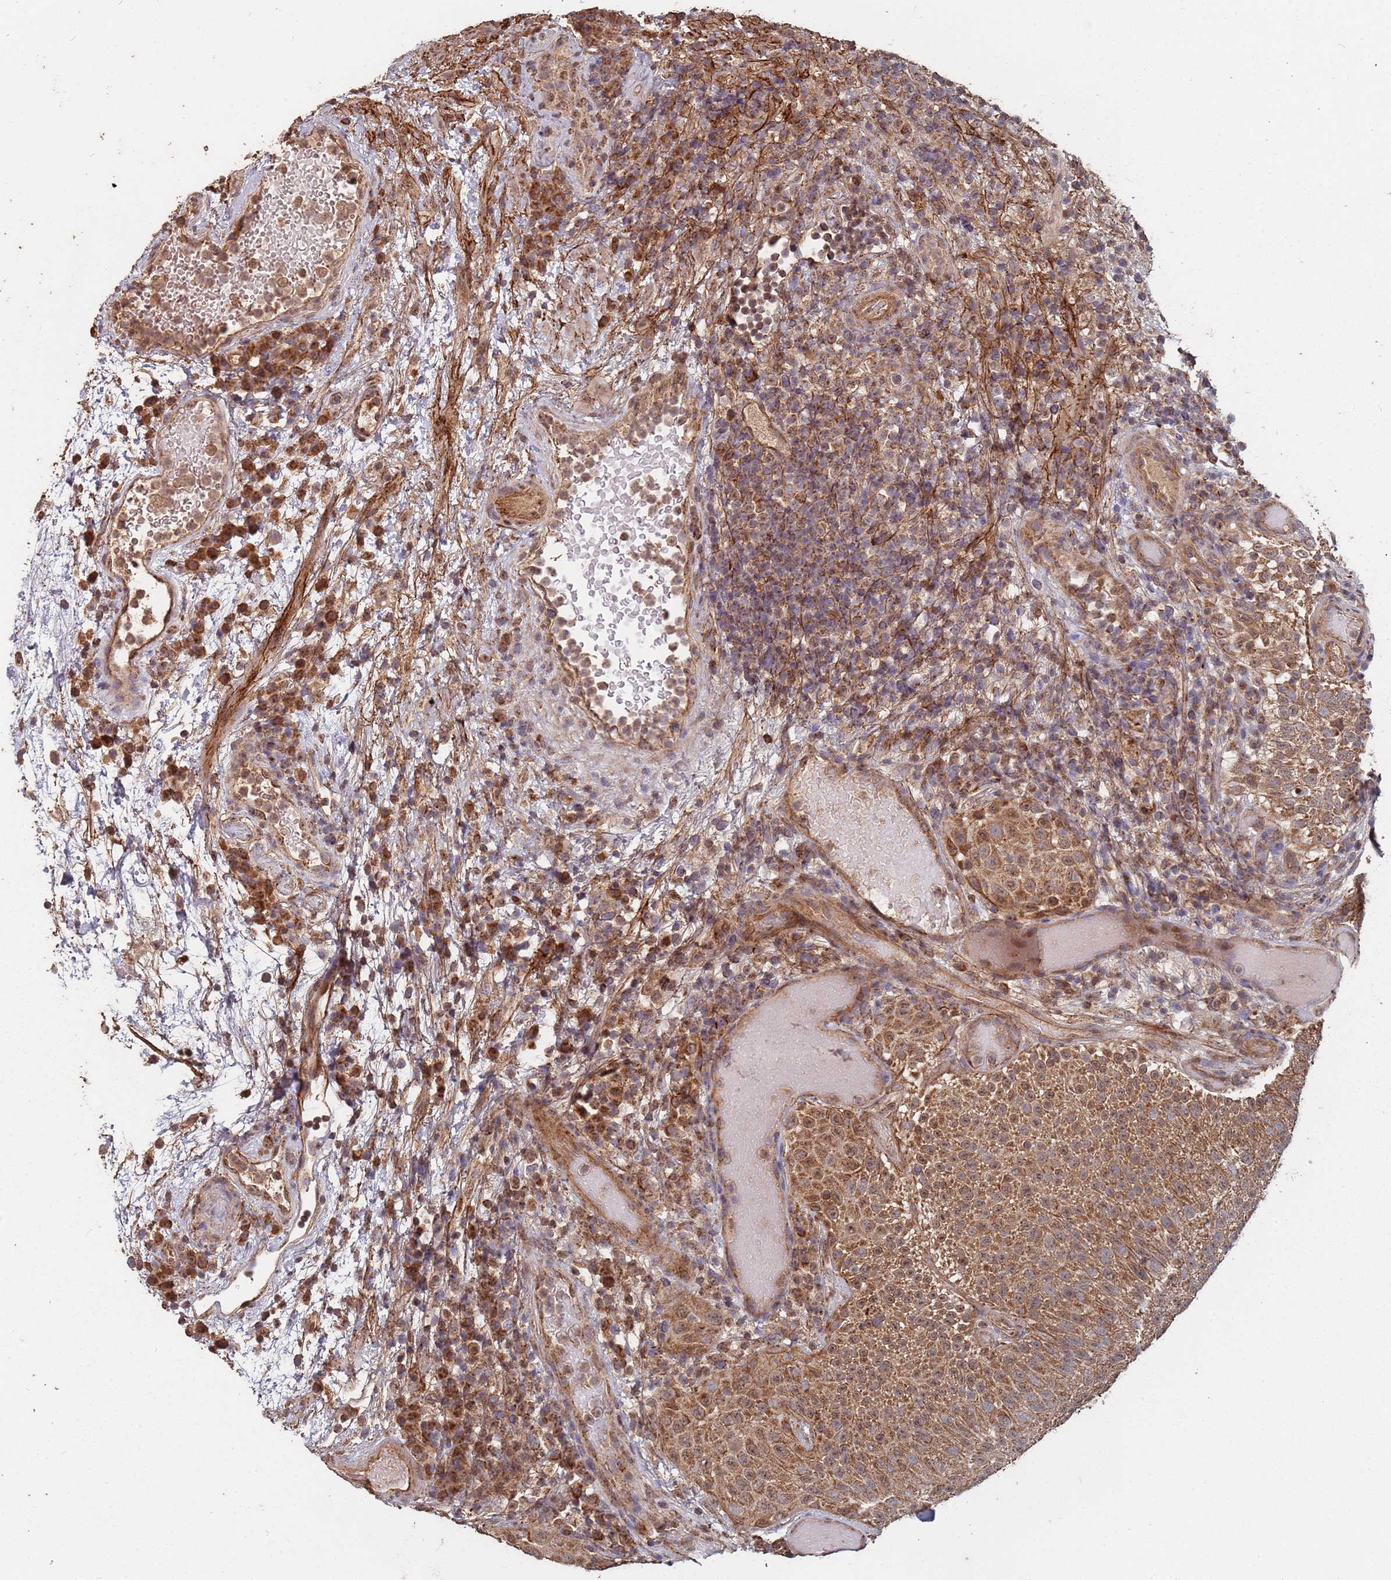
{"staining": {"intensity": "moderate", "quantity": ">75%", "location": "cytoplasmic/membranous"}, "tissue": "urothelial cancer", "cell_type": "Tumor cells", "image_type": "cancer", "snomed": [{"axis": "morphology", "description": "Urothelial carcinoma, Low grade"}, {"axis": "topography", "description": "Urinary bladder"}], "caption": "This photomicrograph reveals immunohistochemistry staining of urothelial cancer, with medium moderate cytoplasmic/membranous staining in about >75% of tumor cells.", "gene": "PRORP", "patient": {"sex": "male", "age": 78}}